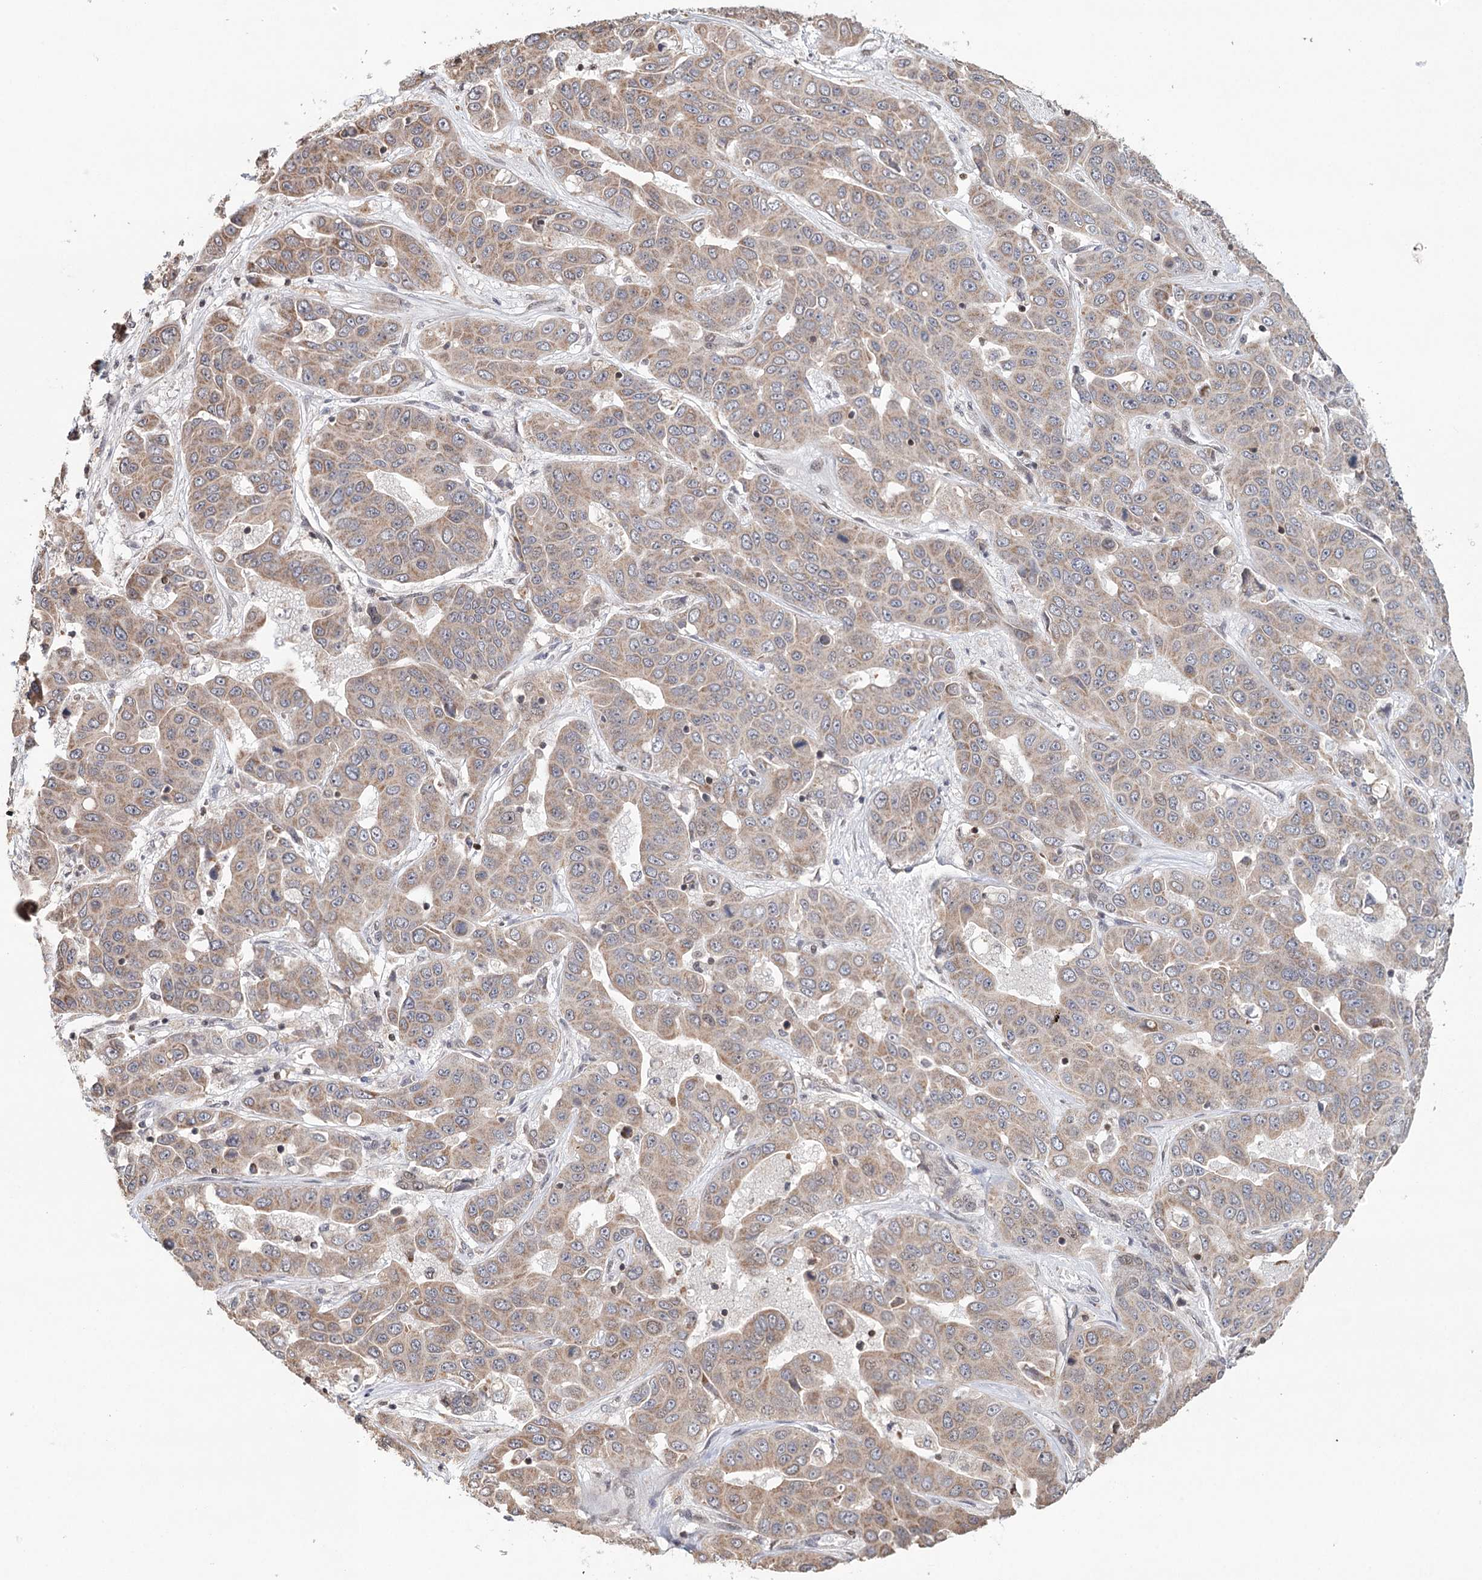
{"staining": {"intensity": "weak", "quantity": ">75%", "location": "cytoplasmic/membranous"}, "tissue": "liver cancer", "cell_type": "Tumor cells", "image_type": "cancer", "snomed": [{"axis": "morphology", "description": "Cholangiocarcinoma"}, {"axis": "topography", "description": "Liver"}], "caption": "Immunohistochemistry (IHC) photomicrograph of neoplastic tissue: liver cholangiocarcinoma stained using immunohistochemistry (IHC) exhibits low levels of weak protein expression localized specifically in the cytoplasmic/membranous of tumor cells, appearing as a cytoplasmic/membranous brown color.", "gene": "ICOS", "patient": {"sex": "female", "age": 52}}